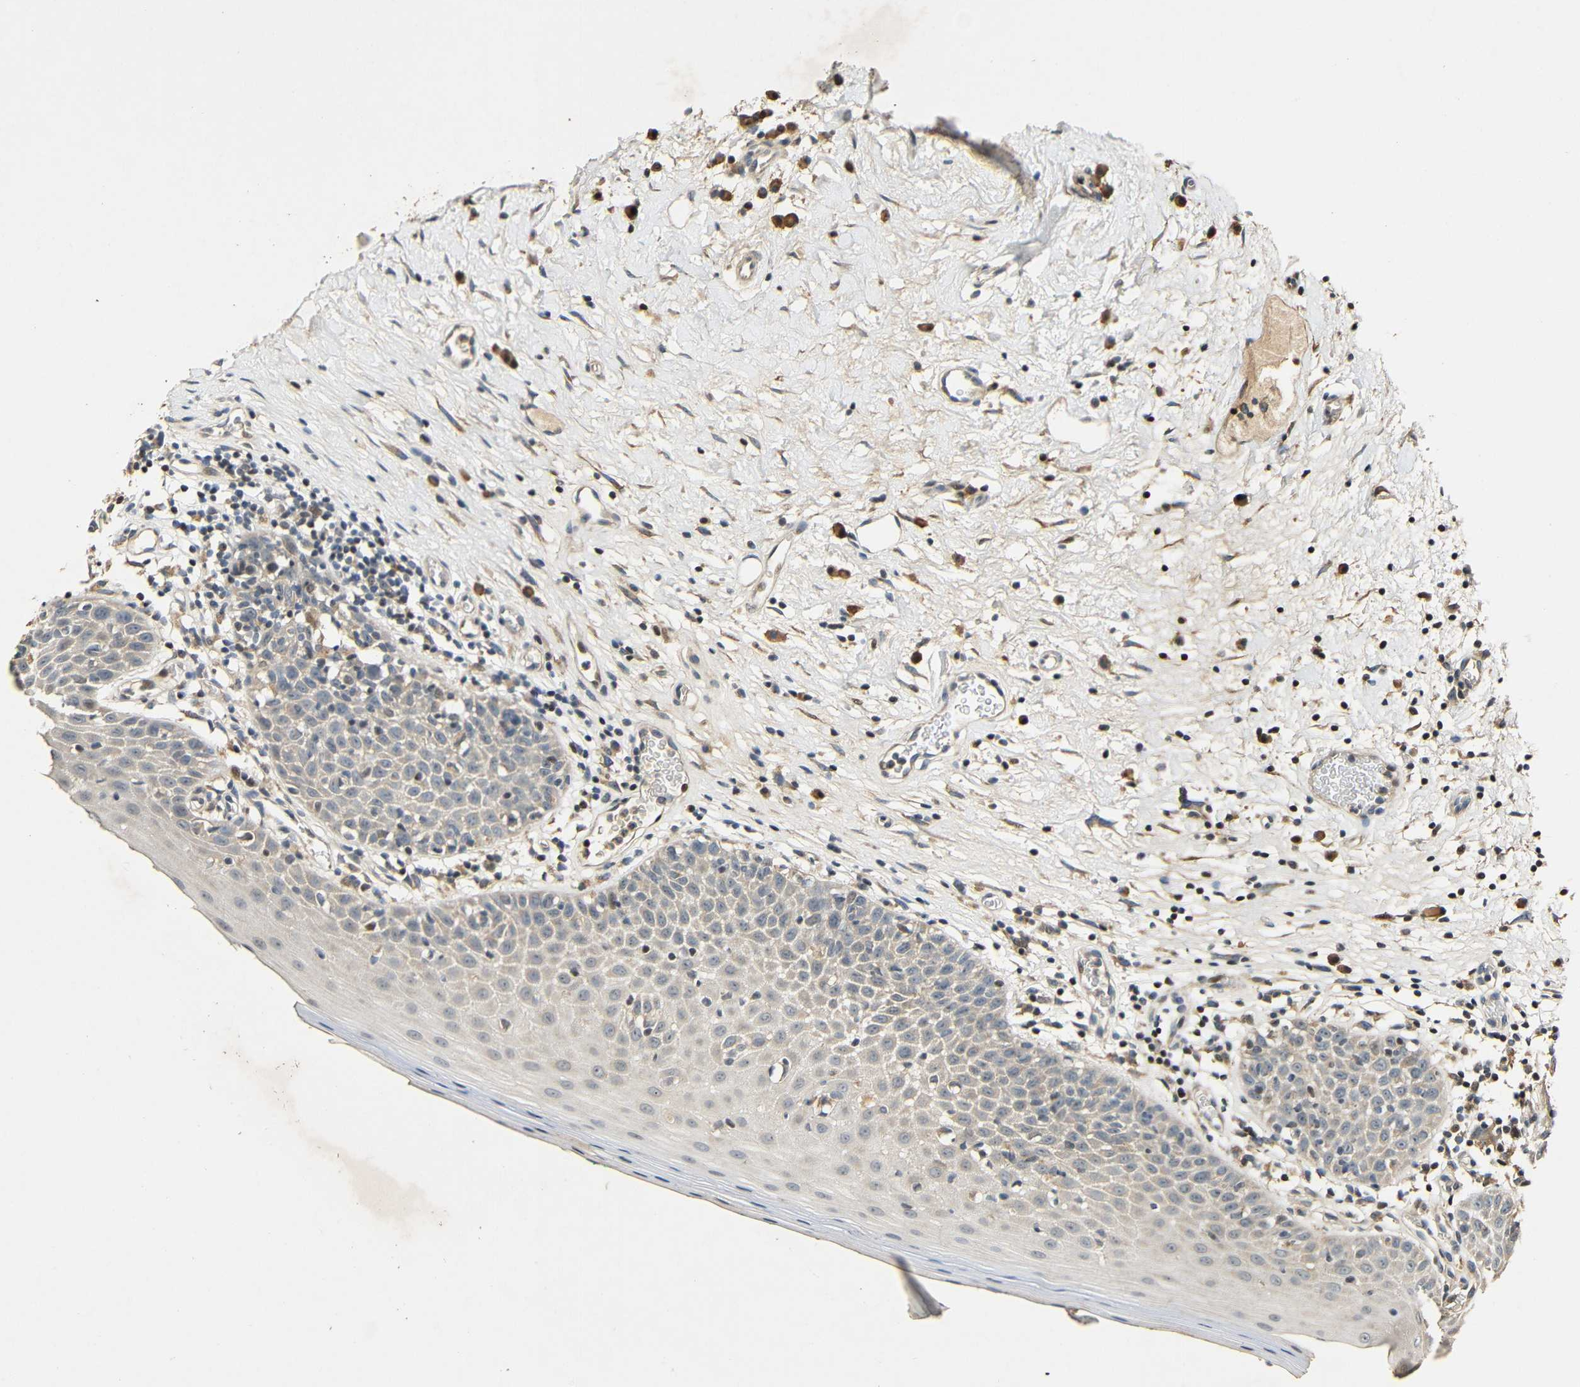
{"staining": {"intensity": "moderate", "quantity": "25%-75%", "location": "cytoplasmic/membranous,nuclear"}, "tissue": "oral mucosa", "cell_type": "Squamous epithelial cells", "image_type": "normal", "snomed": [{"axis": "morphology", "description": "Normal tissue, NOS"}, {"axis": "topography", "description": "Skeletal muscle"}, {"axis": "topography", "description": "Oral tissue"}], "caption": "A medium amount of moderate cytoplasmic/membranous,nuclear positivity is appreciated in about 25%-75% of squamous epithelial cells in unremarkable oral mucosa. Nuclei are stained in blue.", "gene": "KAZALD1", "patient": {"sex": "male", "age": 58}}